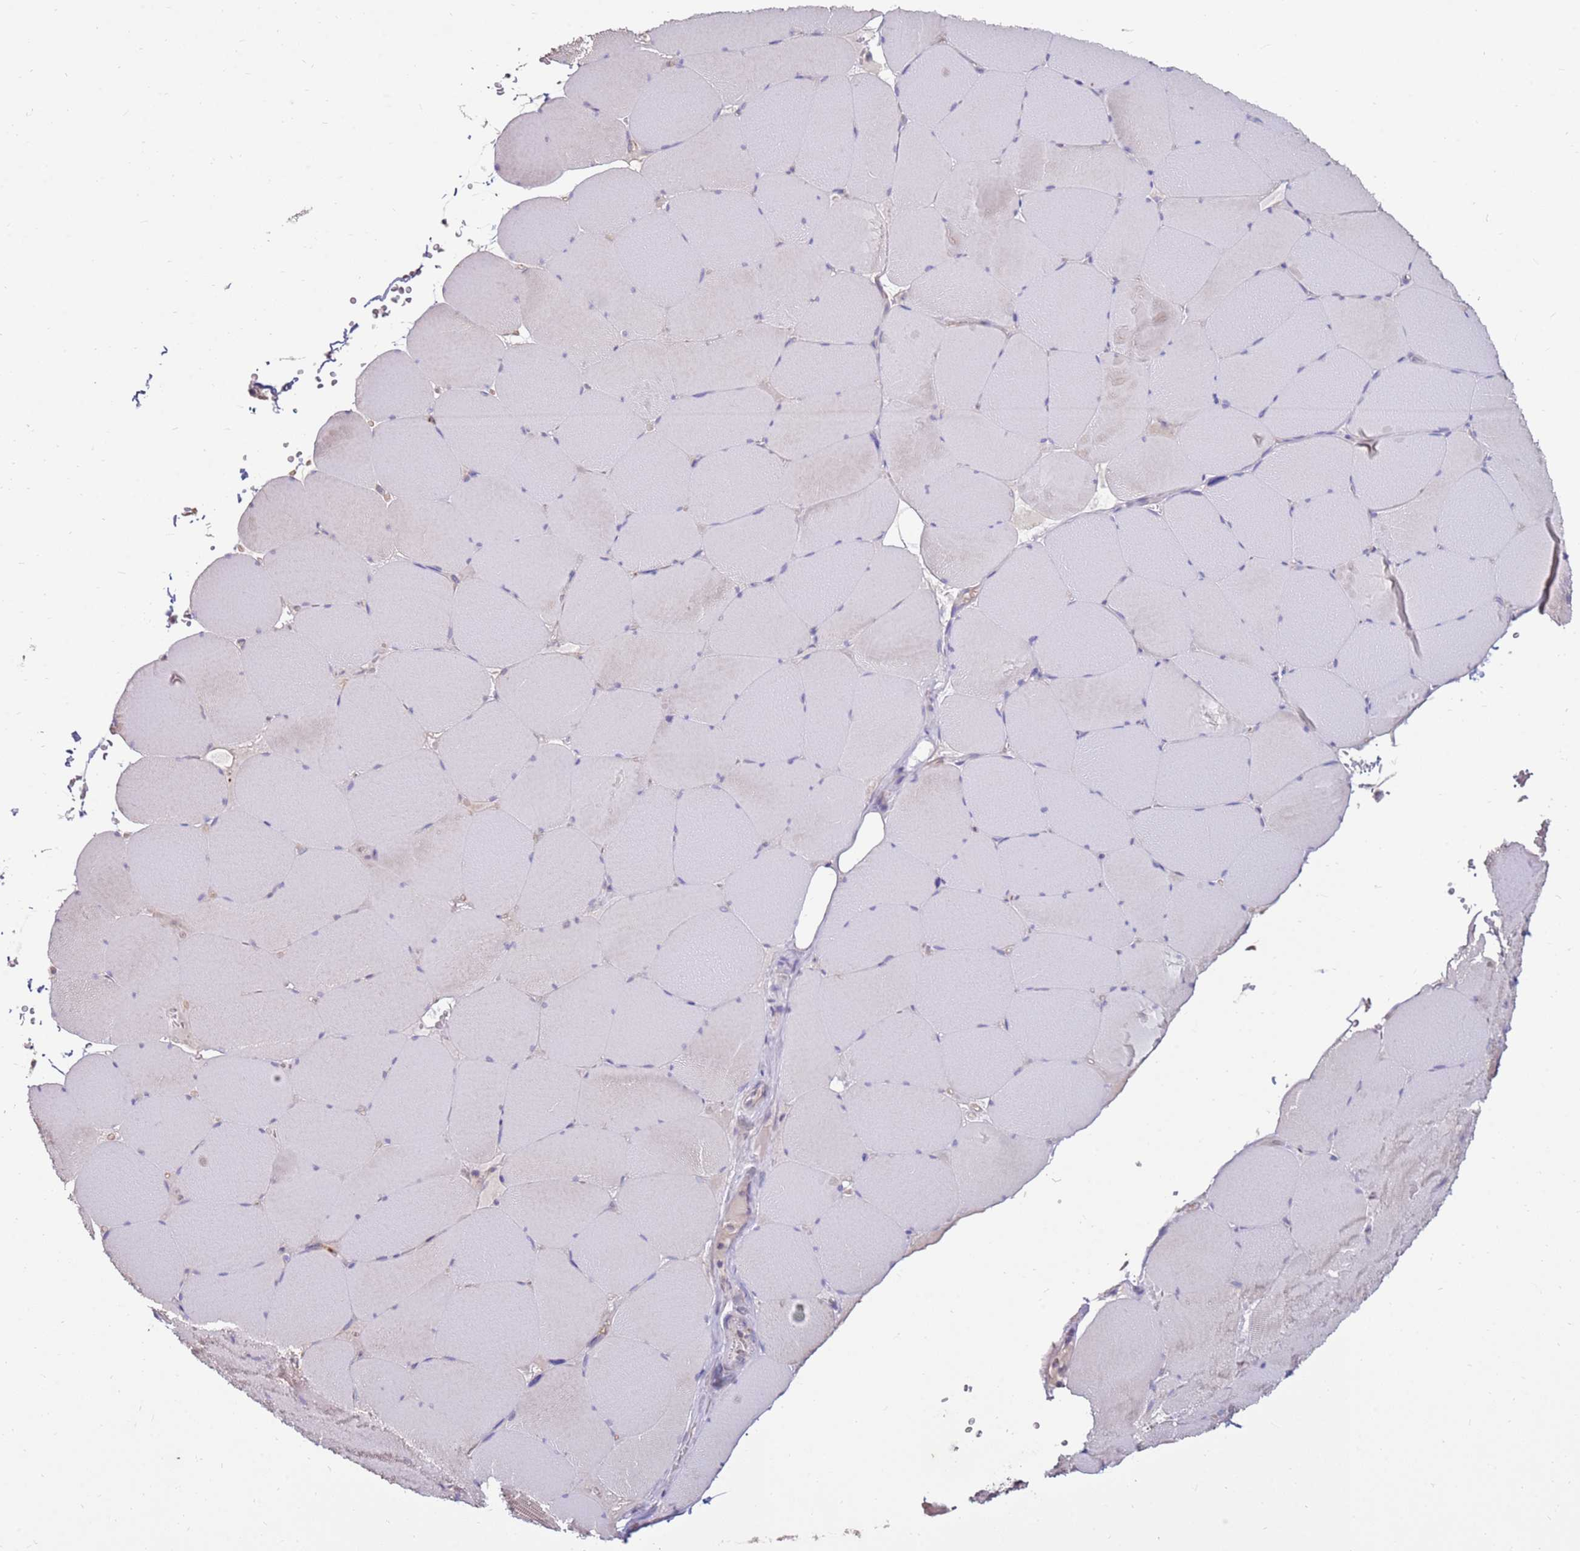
{"staining": {"intensity": "moderate", "quantity": "<25%", "location": "cytoplasmic/membranous"}, "tissue": "skeletal muscle", "cell_type": "Myocytes", "image_type": "normal", "snomed": [{"axis": "morphology", "description": "Normal tissue, NOS"}, {"axis": "topography", "description": "Skeletal muscle"}, {"axis": "topography", "description": "Head-Neck"}], "caption": "Skeletal muscle stained with immunohistochemistry displays moderate cytoplasmic/membranous positivity in about <25% of myocytes. The staining was performed using DAB (3,3'-diaminobenzidine) to visualize the protein expression in brown, while the nuclei were stained in blue with hematoxylin (Magnification: 20x).", "gene": "SLC44A4", "patient": {"sex": "male", "age": 66}}